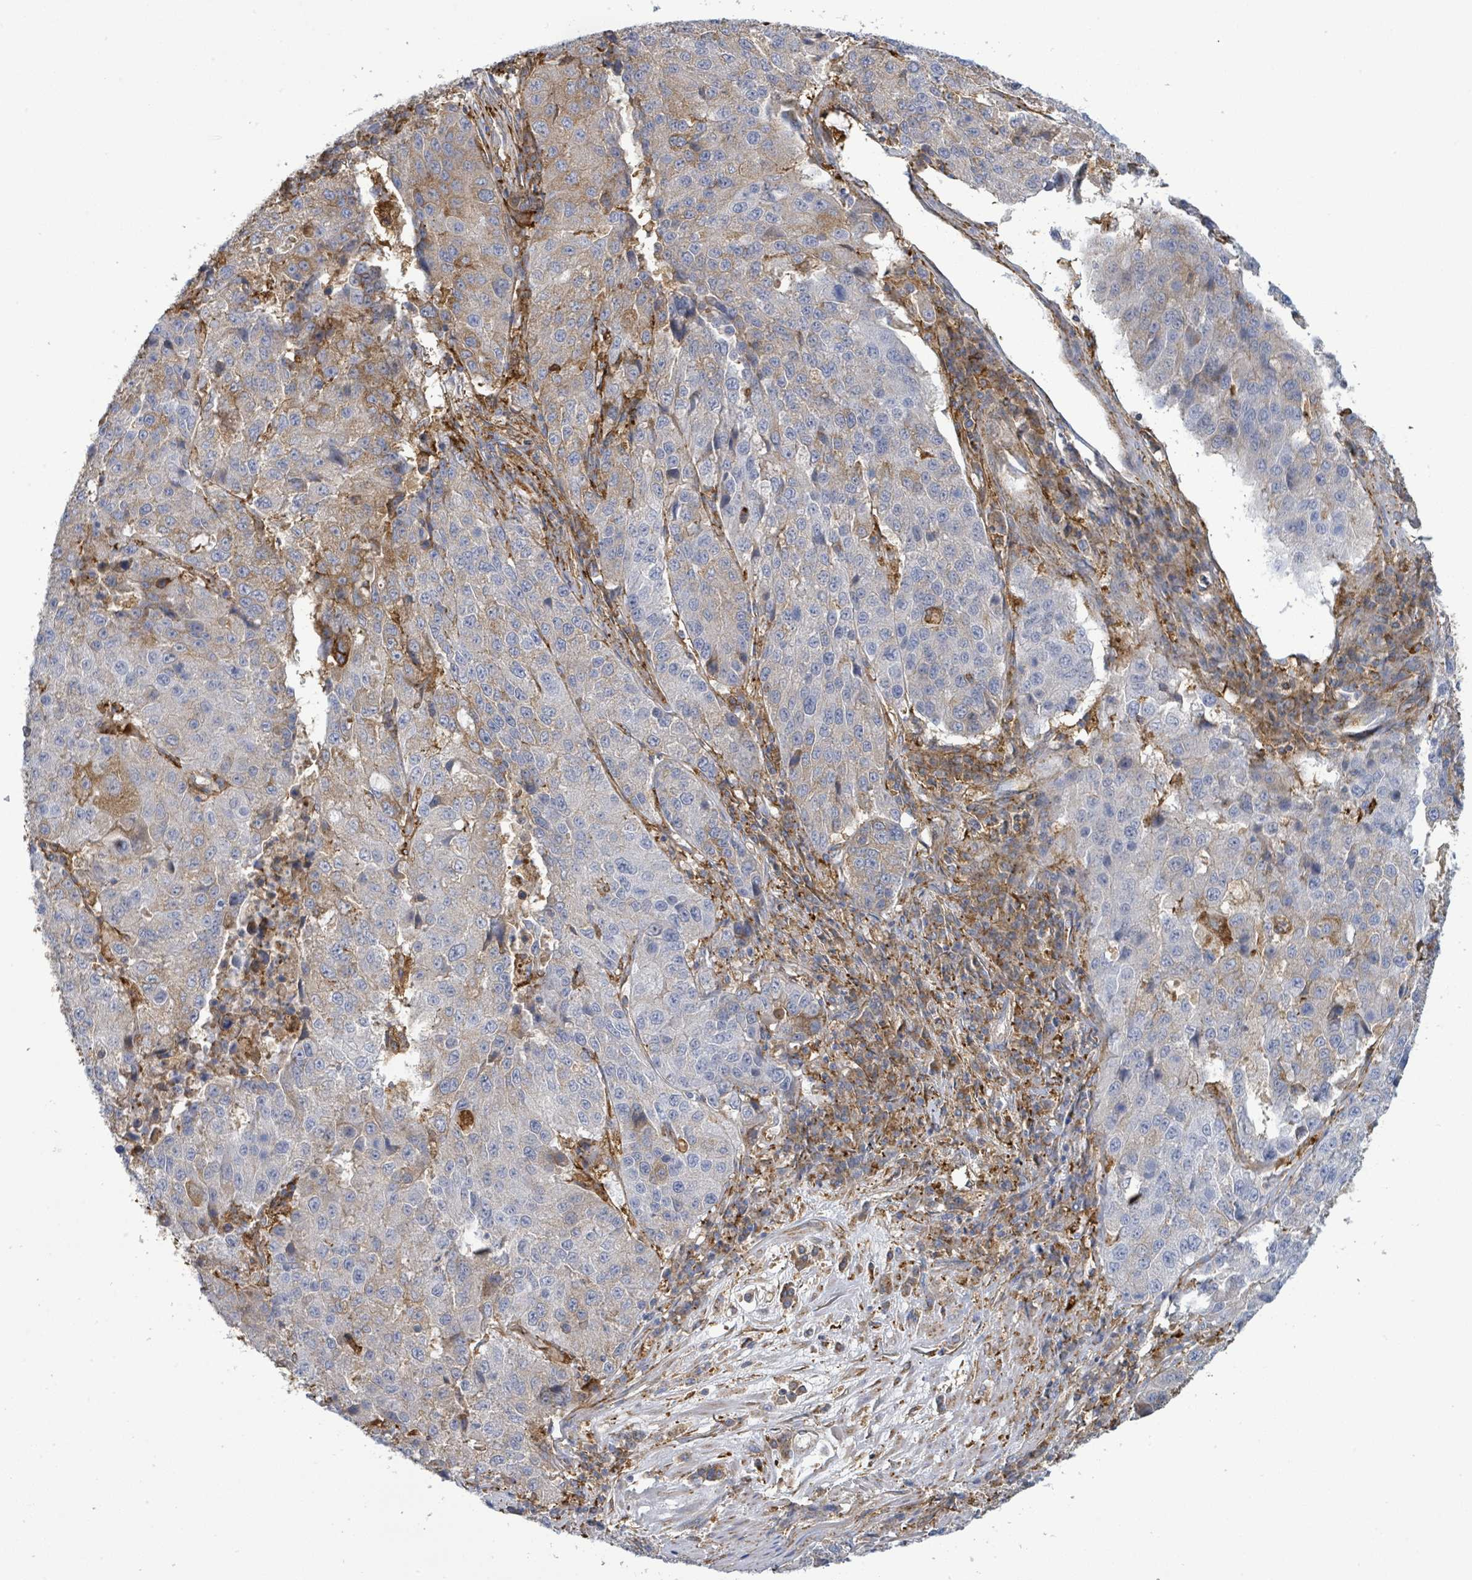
{"staining": {"intensity": "moderate", "quantity": "<25%", "location": "cytoplasmic/membranous"}, "tissue": "stomach cancer", "cell_type": "Tumor cells", "image_type": "cancer", "snomed": [{"axis": "morphology", "description": "Adenocarcinoma, NOS"}, {"axis": "topography", "description": "Stomach"}], "caption": "This micrograph displays immunohistochemistry (IHC) staining of adenocarcinoma (stomach), with low moderate cytoplasmic/membranous expression in about <25% of tumor cells.", "gene": "EGFL7", "patient": {"sex": "male", "age": 71}}